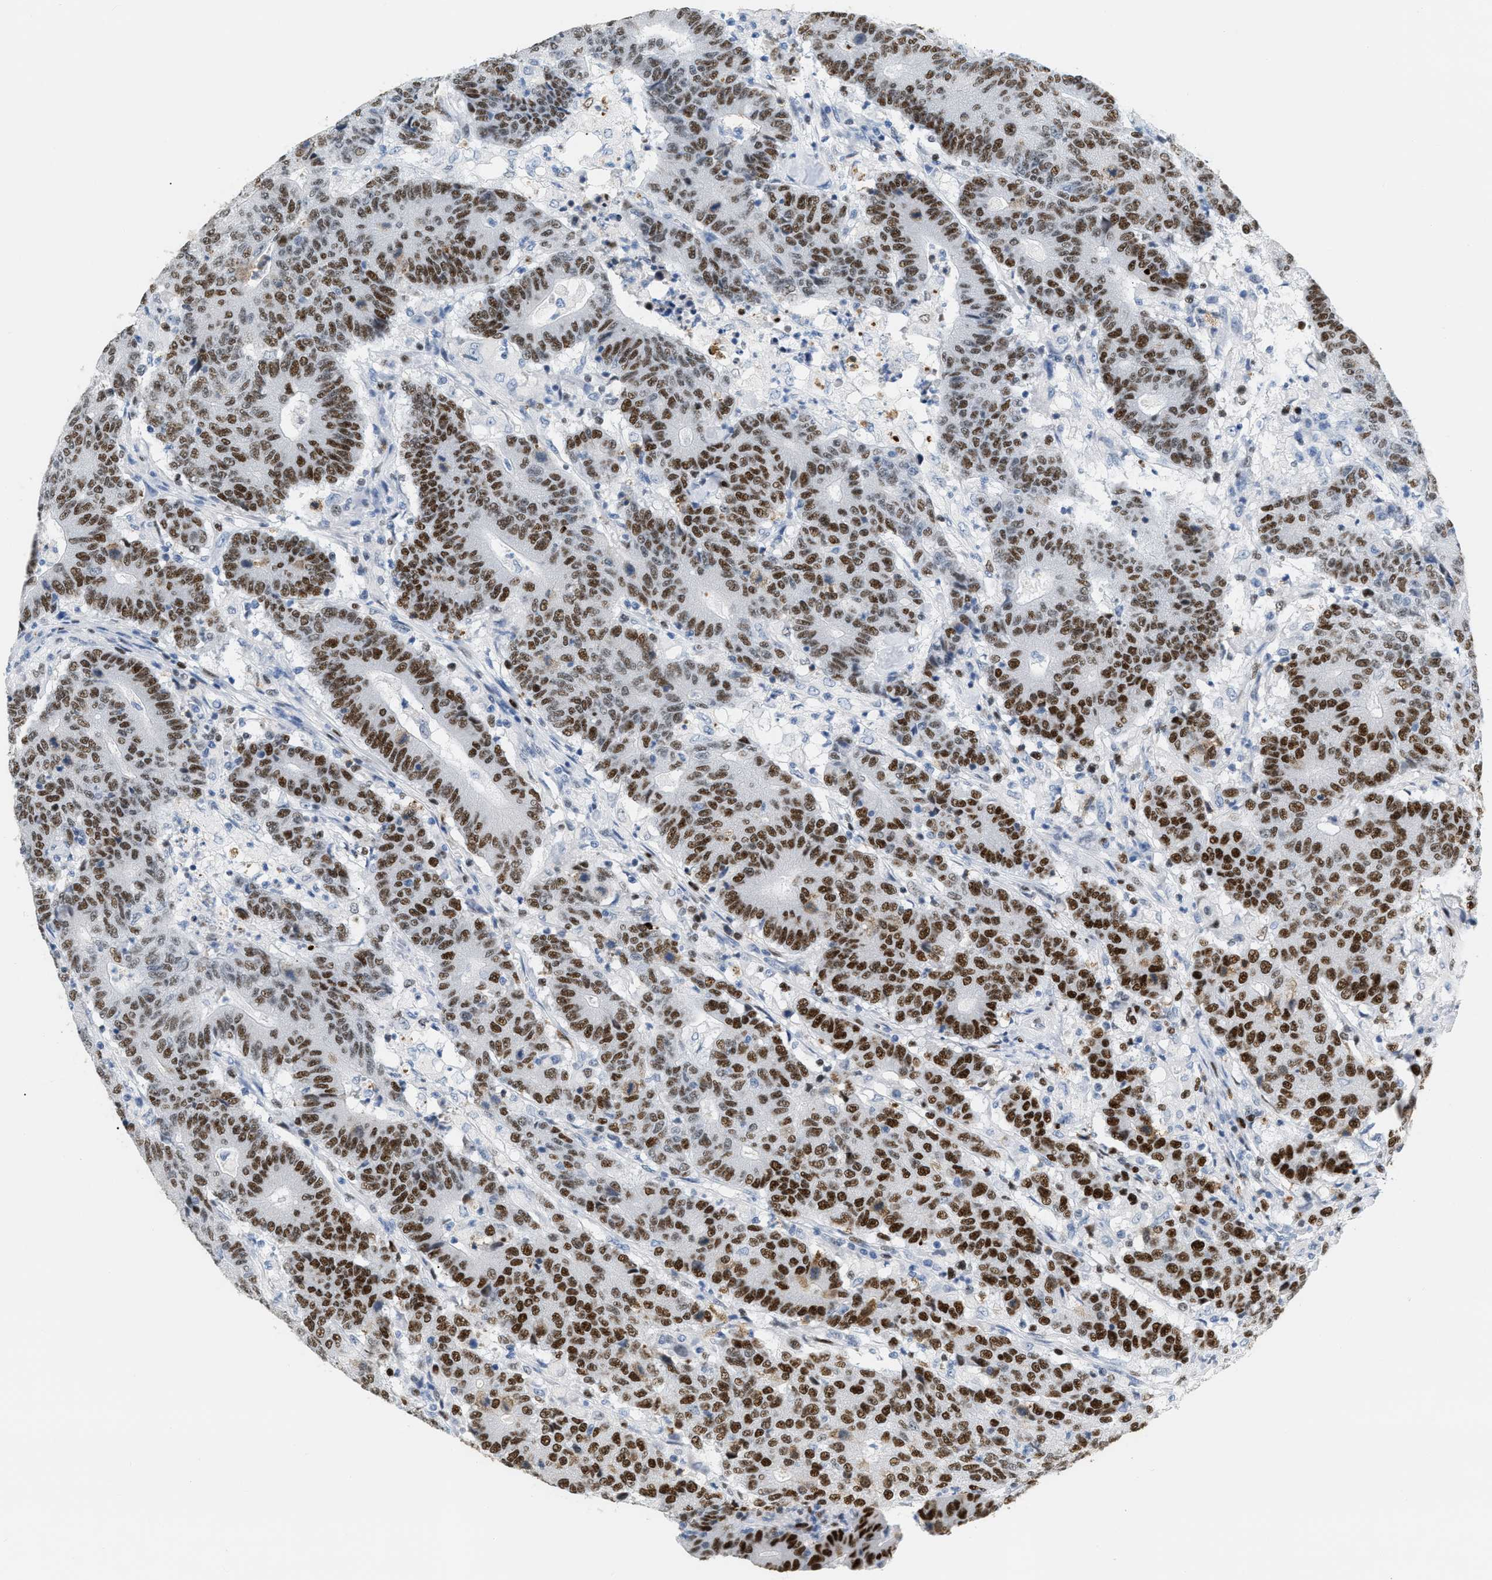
{"staining": {"intensity": "strong", "quantity": ">75%", "location": "nuclear"}, "tissue": "colorectal cancer", "cell_type": "Tumor cells", "image_type": "cancer", "snomed": [{"axis": "morphology", "description": "Normal tissue, NOS"}, {"axis": "morphology", "description": "Adenocarcinoma, NOS"}, {"axis": "topography", "description": "Colon"}], "caption": "Immunohistochemical staining of human colorectal cancer (adenocarcinoma) exhibits high levels of strong nuclear staining in approximately >75% of tumor cells. (DAB (3,3'-diaminobenzidine) IHC with brightfield microscopy, high magnification).", "gene": "MCM7", "patient": {"sex": "female", "age": 75}}